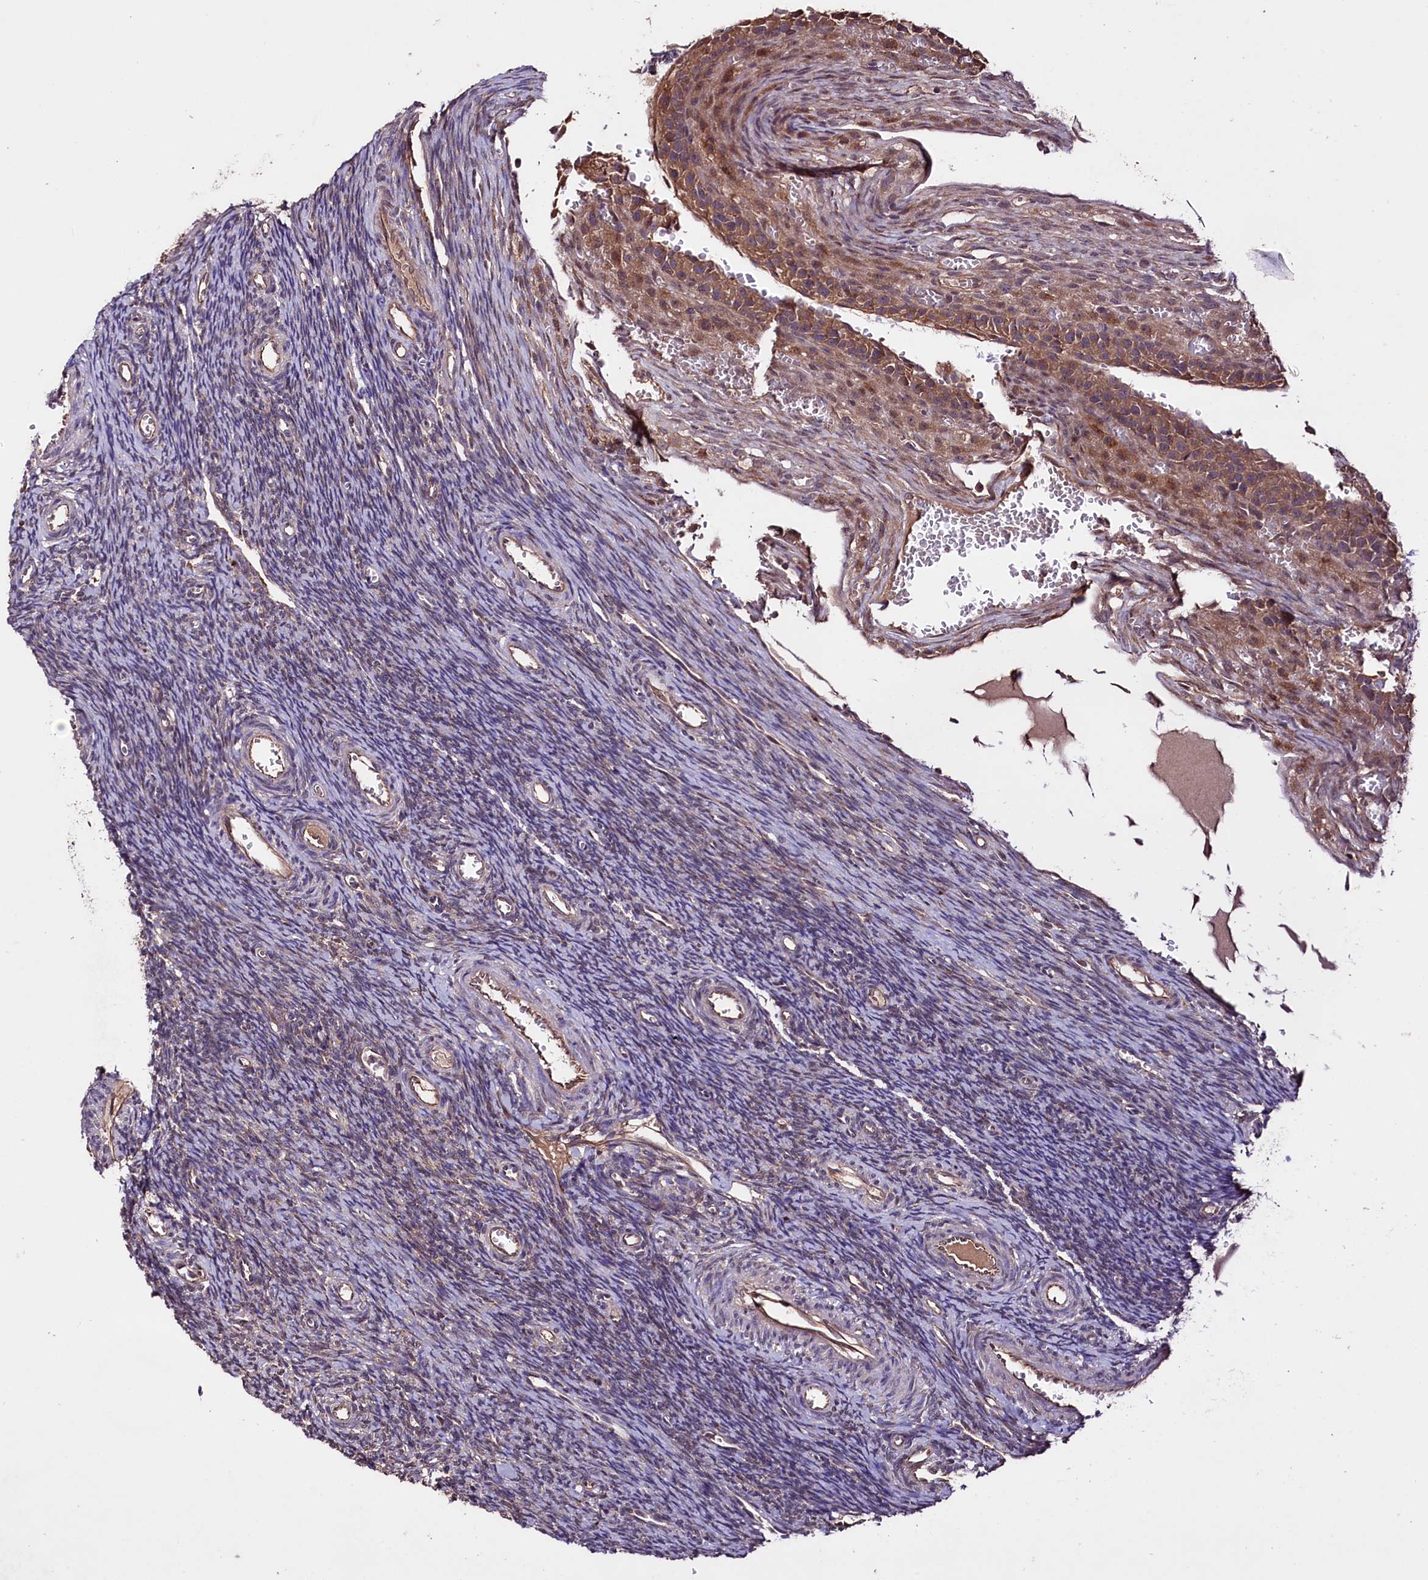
{"staining": {"intensity": "weak", "quantity": "<25%", "location": "cytoplasmic/membranous"}, "tissue": "ovary", "cell_type": "Ovarian stroma cells", "image_type": "normal", "snomed": [{"axis": "morphology", "description": "Normal tissue, NOS"}, {"axis": "topography", "description": "Ovary"}], "caption": "A photomicrograph of ovary stained for a protein reveals no brown staining in ovarian stroma cells. (Brightfield microscopy of DAB (3,3'-diaminobenzidine) IHC at high magnification).", "gene": "TNPO3", "patient": {"sex": "female", "age": 39}}